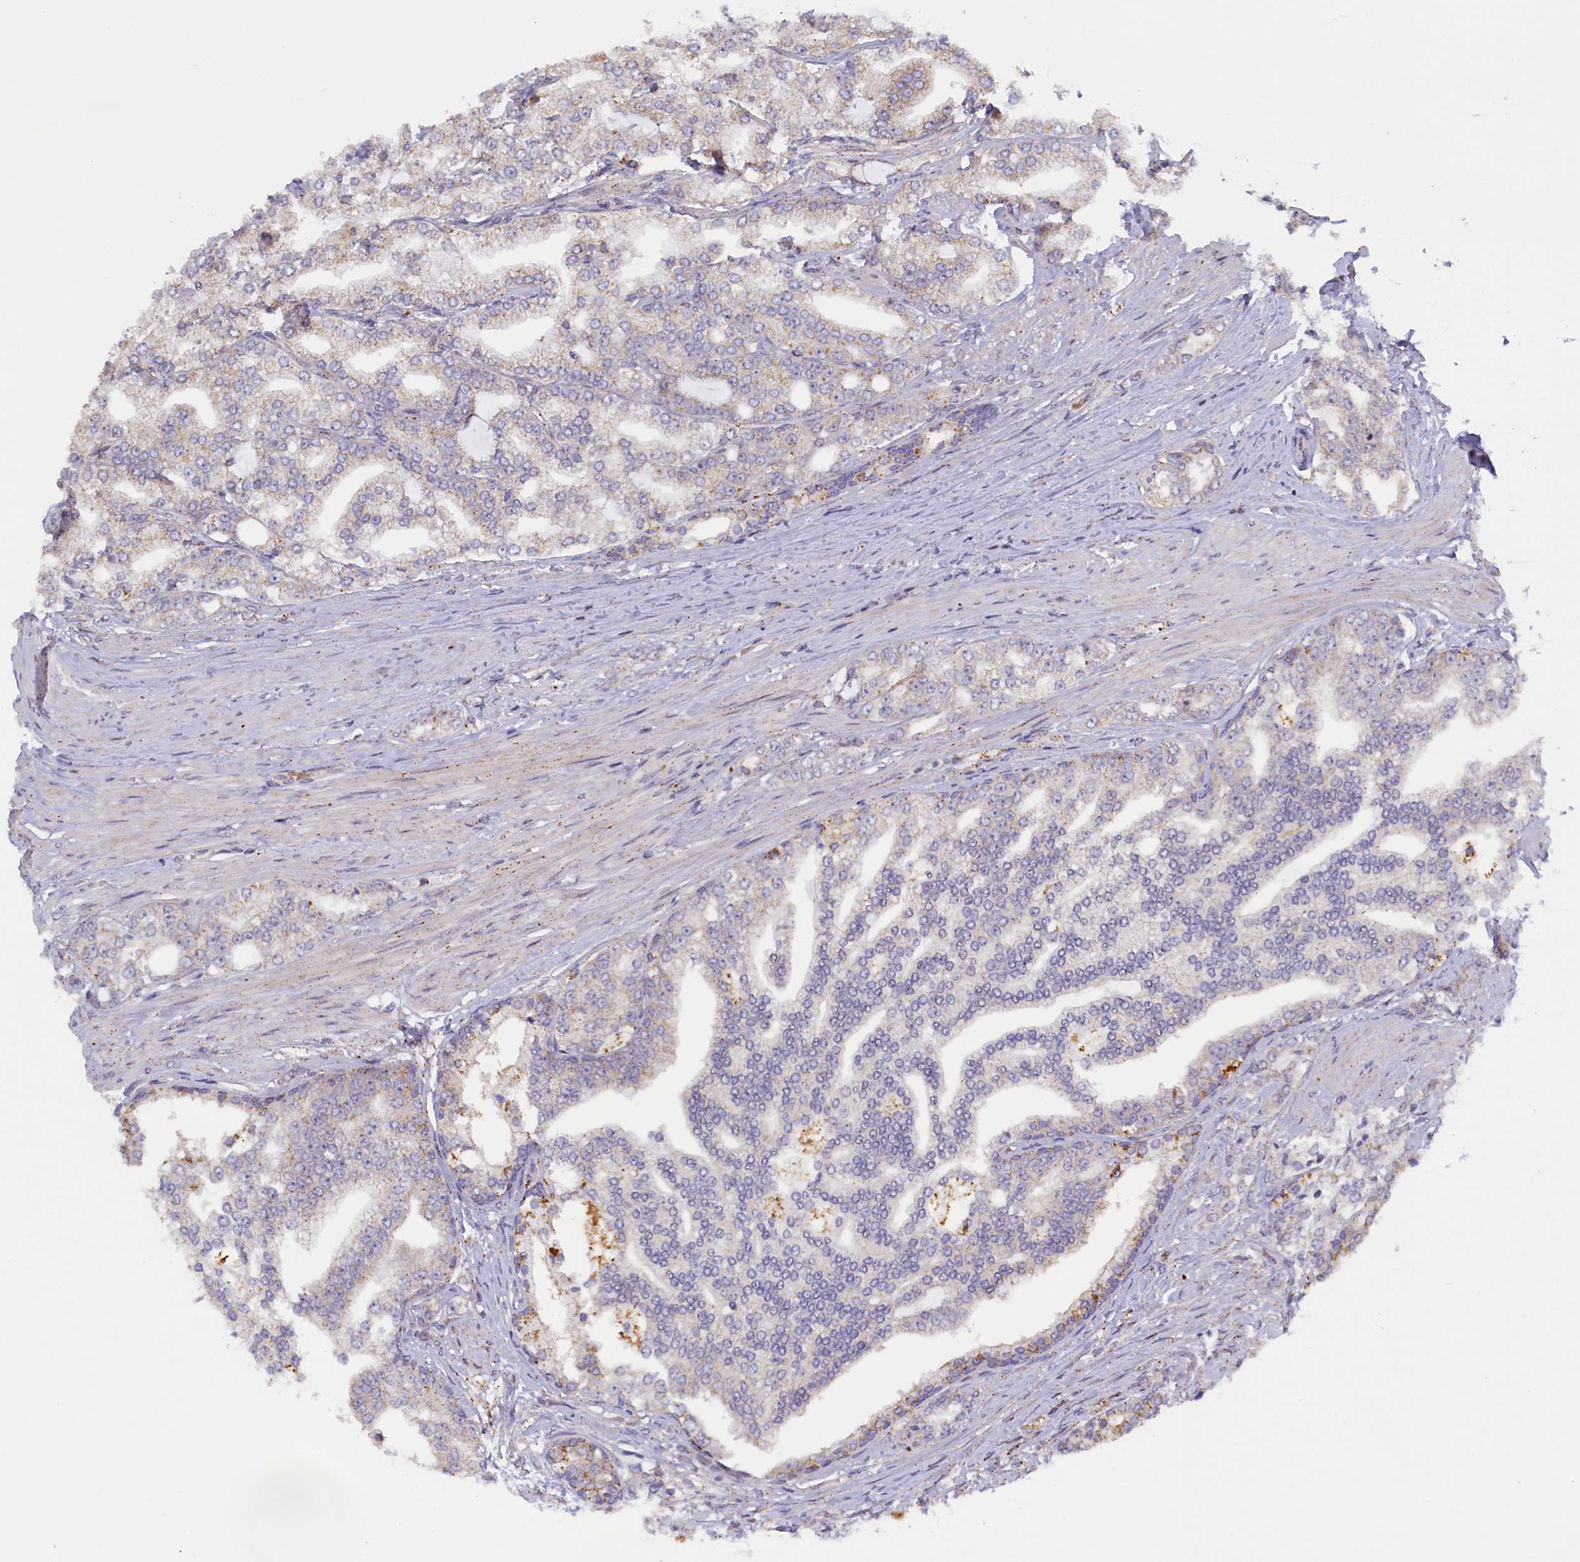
{"staining": {"intensity": "weak", "quantity": "<25%", "location": "cytoplasmic/membranous"}, "tissue": "prostate cancer", "cell_type": "Tumor cells", "image_type": "cancer", "snomed": [{"axis": "morphology", "description": "Adenocarcinoma, High grade"}, {"axis": "topography", "description": "Prostate"}], "caption": "DAB immunohistochemical staining of human prostate cancer (high-grade adenocarcinoma) displays no significant staining in tumor cells.", "gene": "HYKK", "patient": {"sex": "male", "age": 64}}